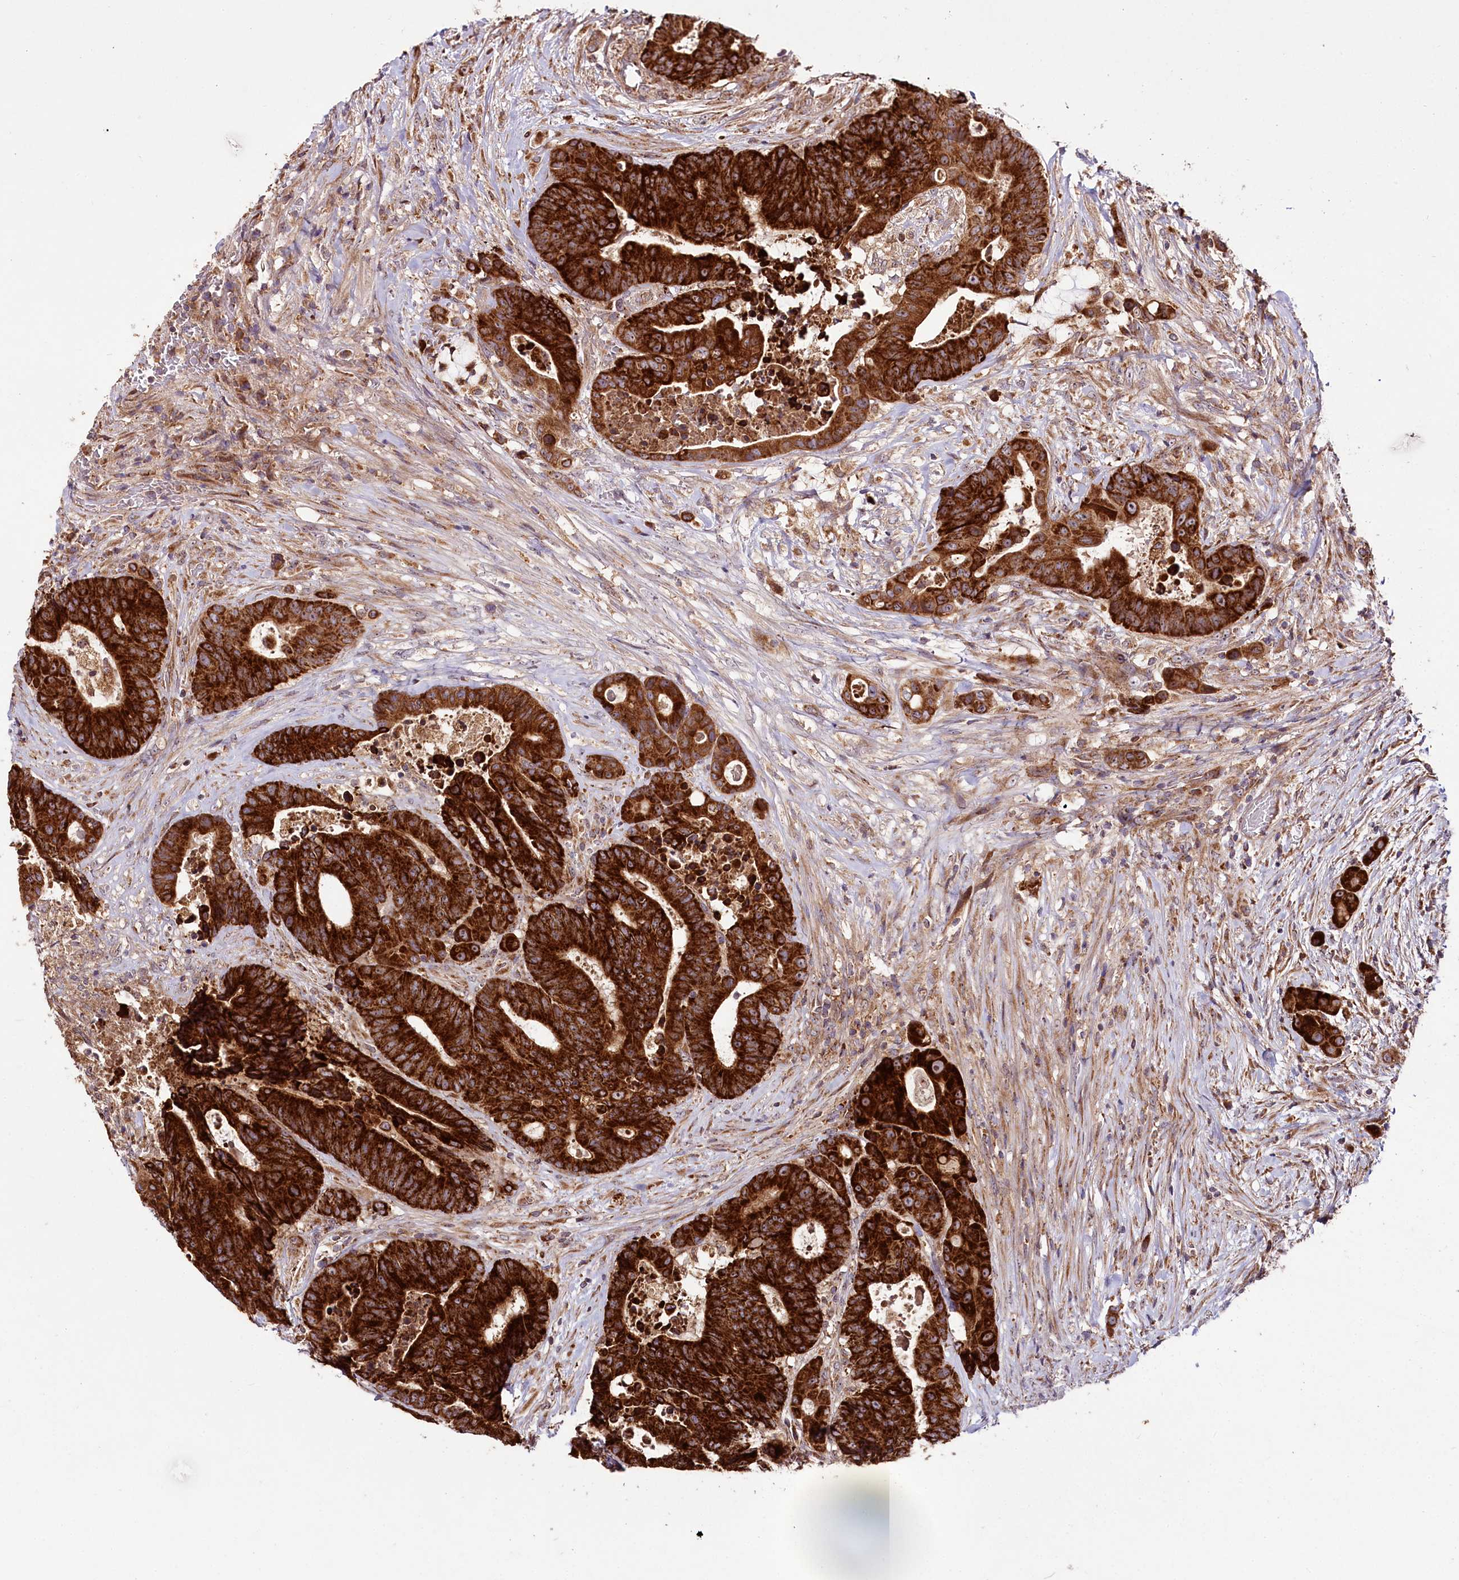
{"staining": {"intensity": "strong", "quantity": ">75%", "location": "cytoplasmic/membranous,nuclear"}, "tissue": "colorectal cancer", "cell_type": "Tumor cells", "image_type": "cancer", "snomed": [{"axis": "morphology", "description": "Adenocarcinoma, NOS"}, {"axis": "topography", "description": "Rectum"}], "caption": "Protein expression analysis of human adenocarcinoma (colorectal) reveals strong cytoplasmic/membranous and nuclear positivity in about >75% of tumor cells.", "gene": "RAB7A", "patient": {"sex": "male", "age": 69}}